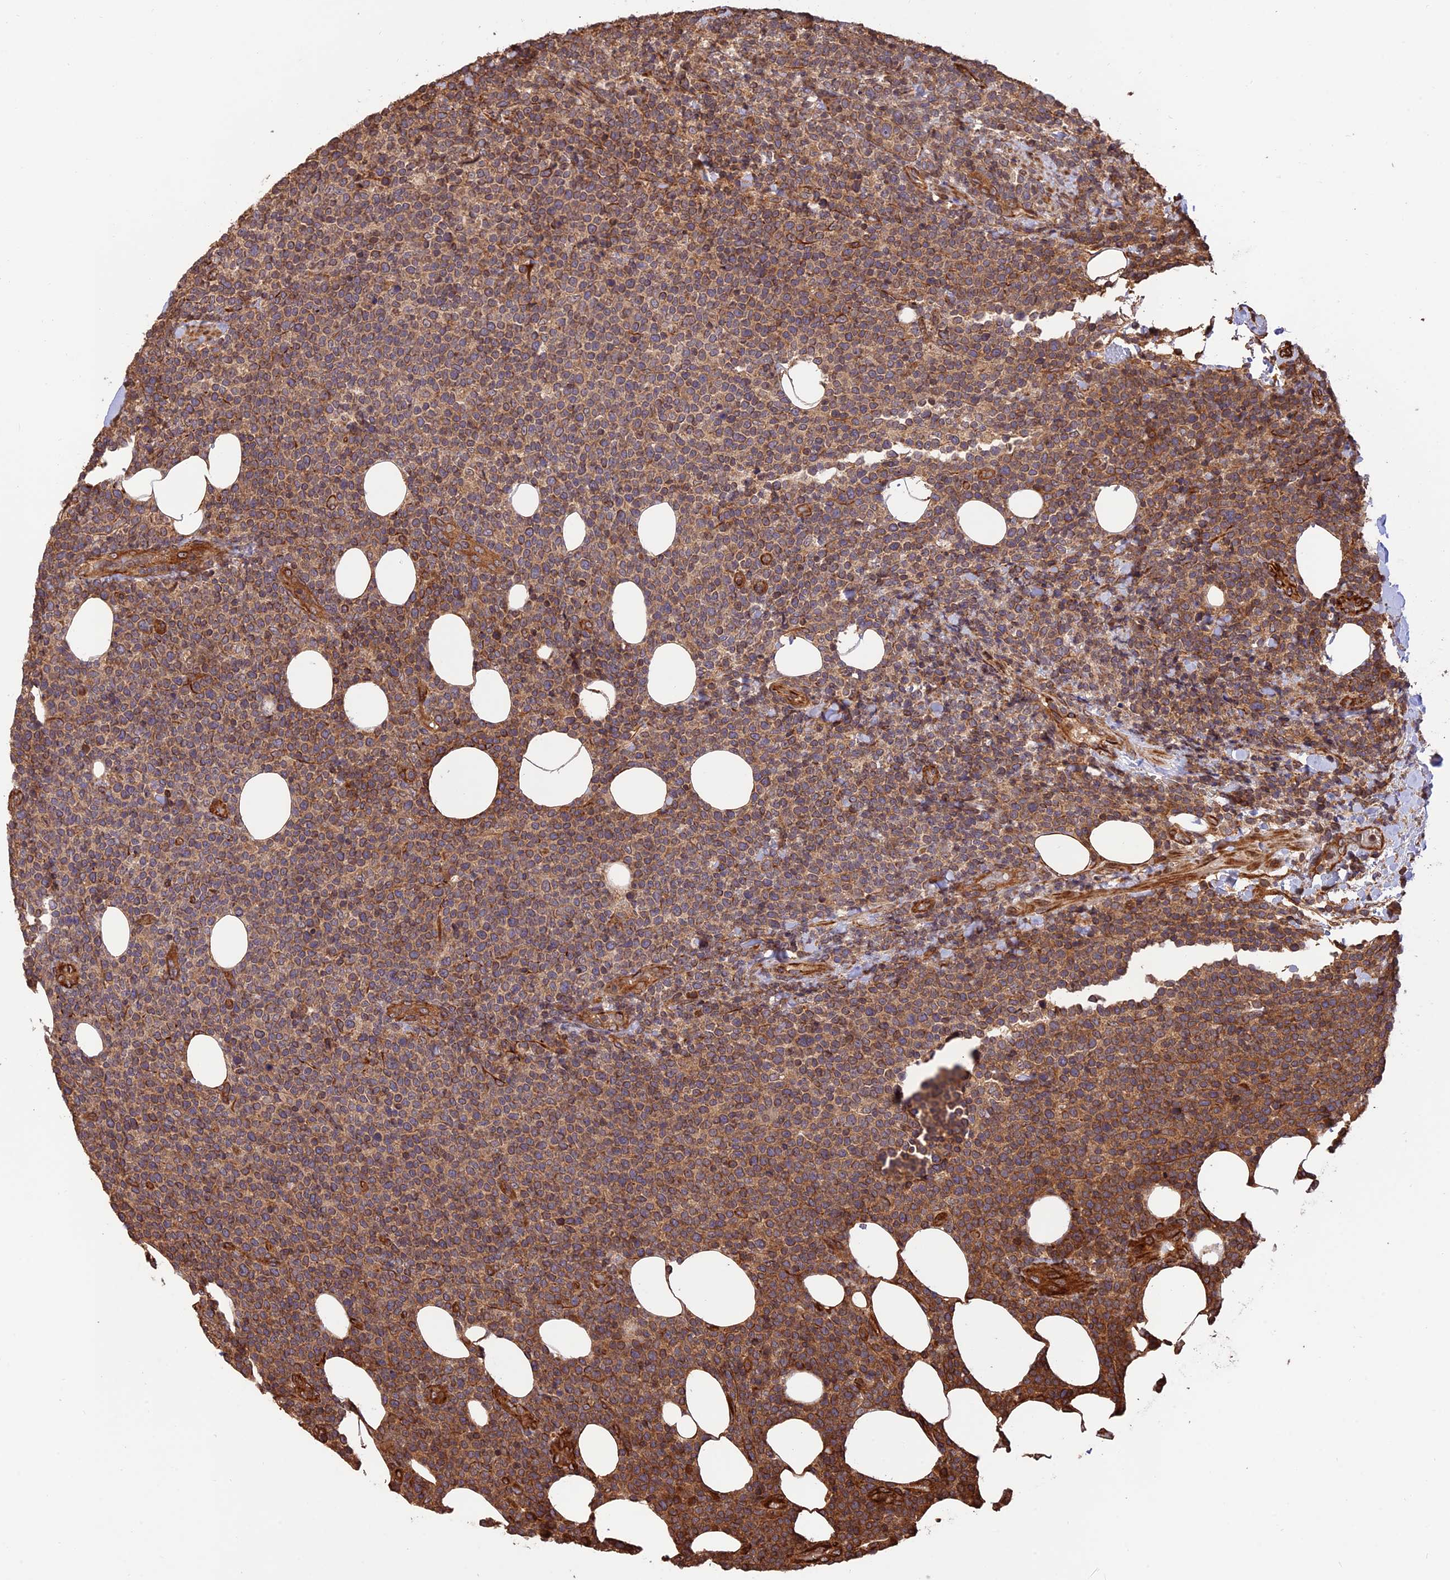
{"staining": {"intensity": "moderate", "quantity": ">75%", "location": "cytoplasmic/membranous"}, "tissue": "lymphoma", "cell_type": "Tumor cells", "image_type": "cancer", "snomed": [{"axis": "morphology", "description": "Malignant lymphoma, non-Hodgkin's type, High grade"}, {"axis": "topography", "description": "Lymph node"}], "caption": "About >75% of tumor cells in lymphoma reveal moderate cytoplasmic/membranous protein positivity as visualized by brown immunohistochemical staining.", "gene": "CREBL2", "patient": {"sex": "male", "age": 61}}